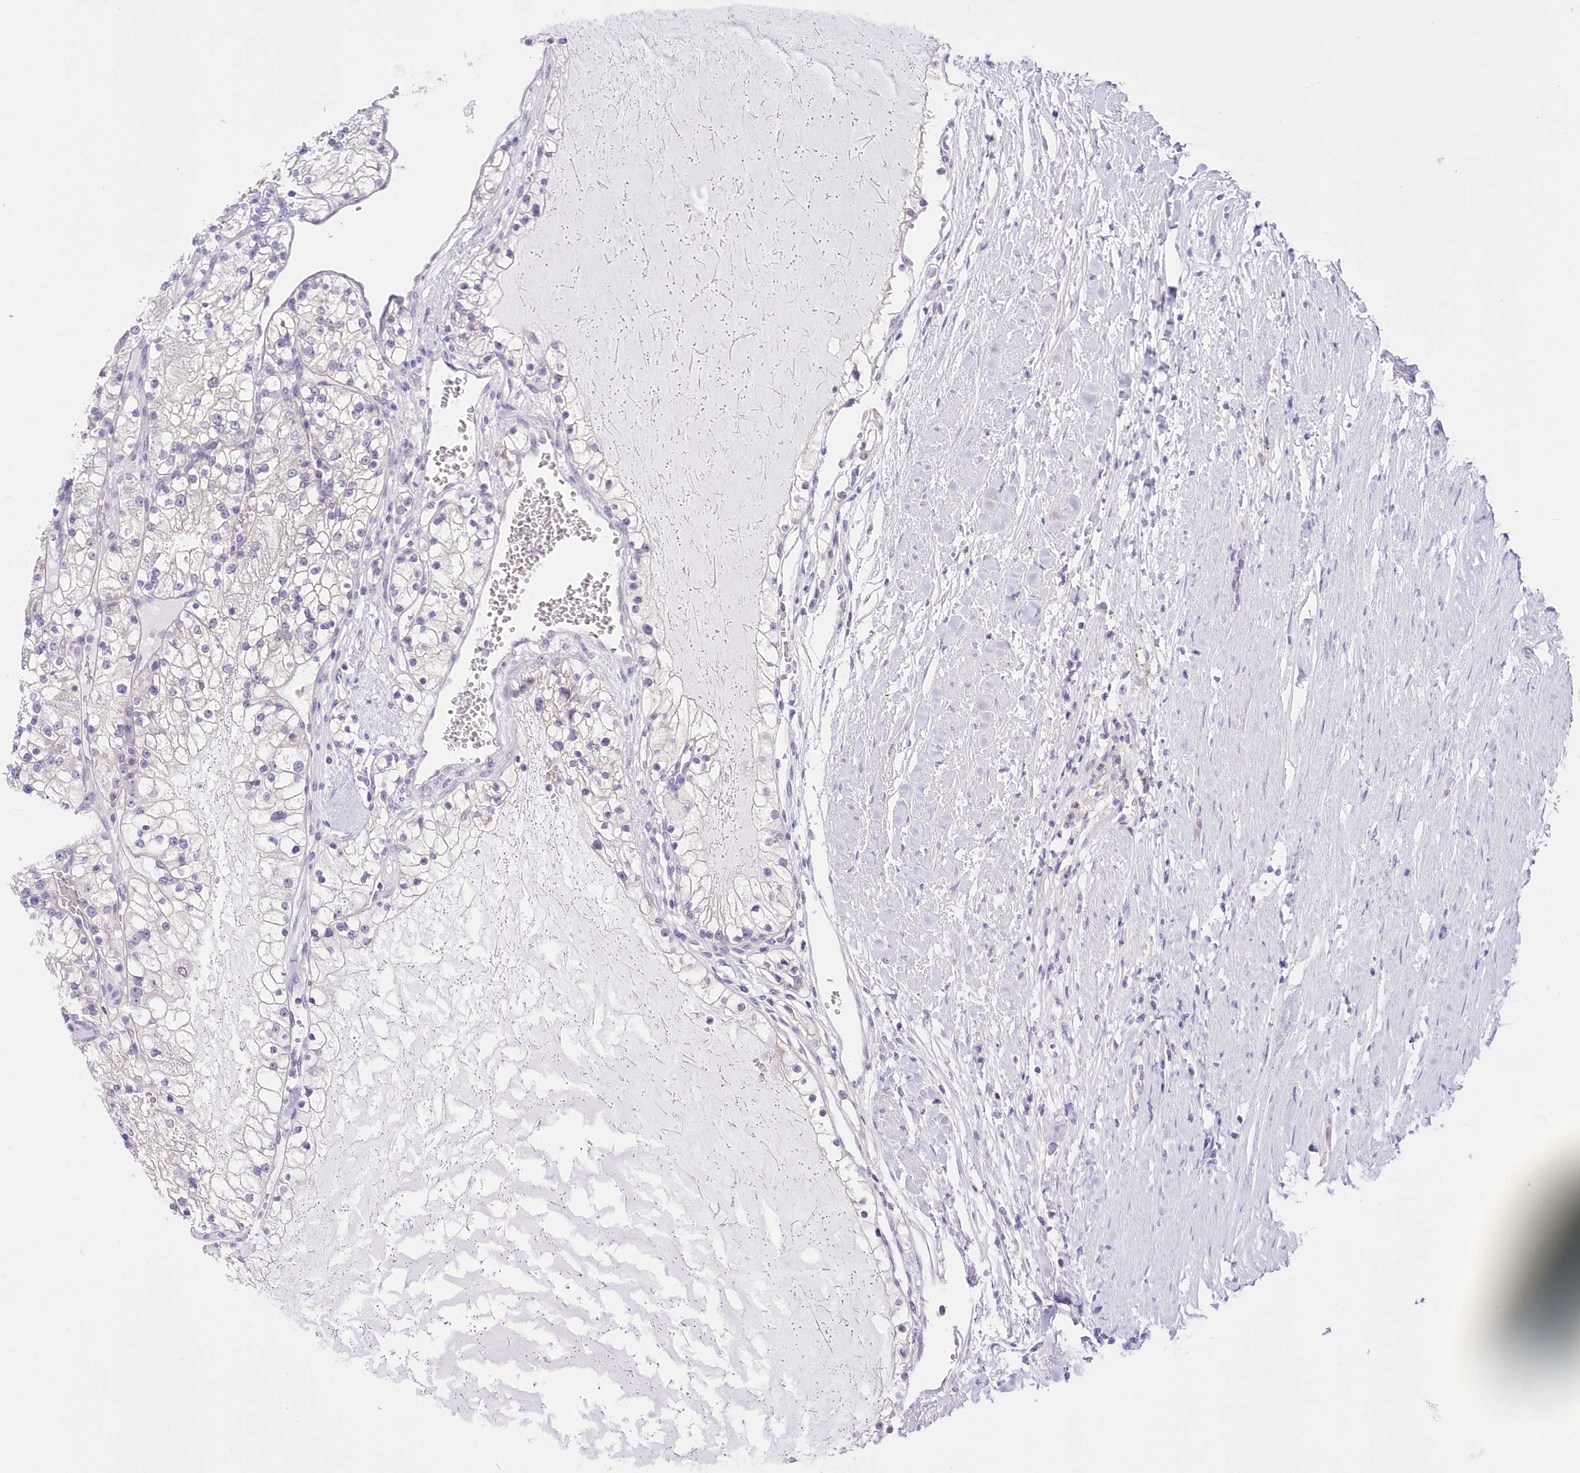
{"staining": {"intensity": "negative", "quantity": "none", "location": "none"}, "tissue": "renal cancer", "cell_type": "Tumor cells", "image_type": "cancer", "snomed": [{"axis": "morphology", "description": "Normal tissue, NOS"}, {"axis": "morphology", "description": "Adenocarcinoma, NOS"}, {"axis": "topography", "description": "Kidney"}], "caption": "DAB immunohistochemical staining of human renal adenocarcinoma demonstrates no significant positivity in tumor cells. (Stains: DAB (3,3'-diaminobenzidine) IHC with hematoxylin counter stain, Microscopy: brightfield microscopy at high magnification).", "gene": "UBA6", "patient": {"sex": "male", "age": 68}}